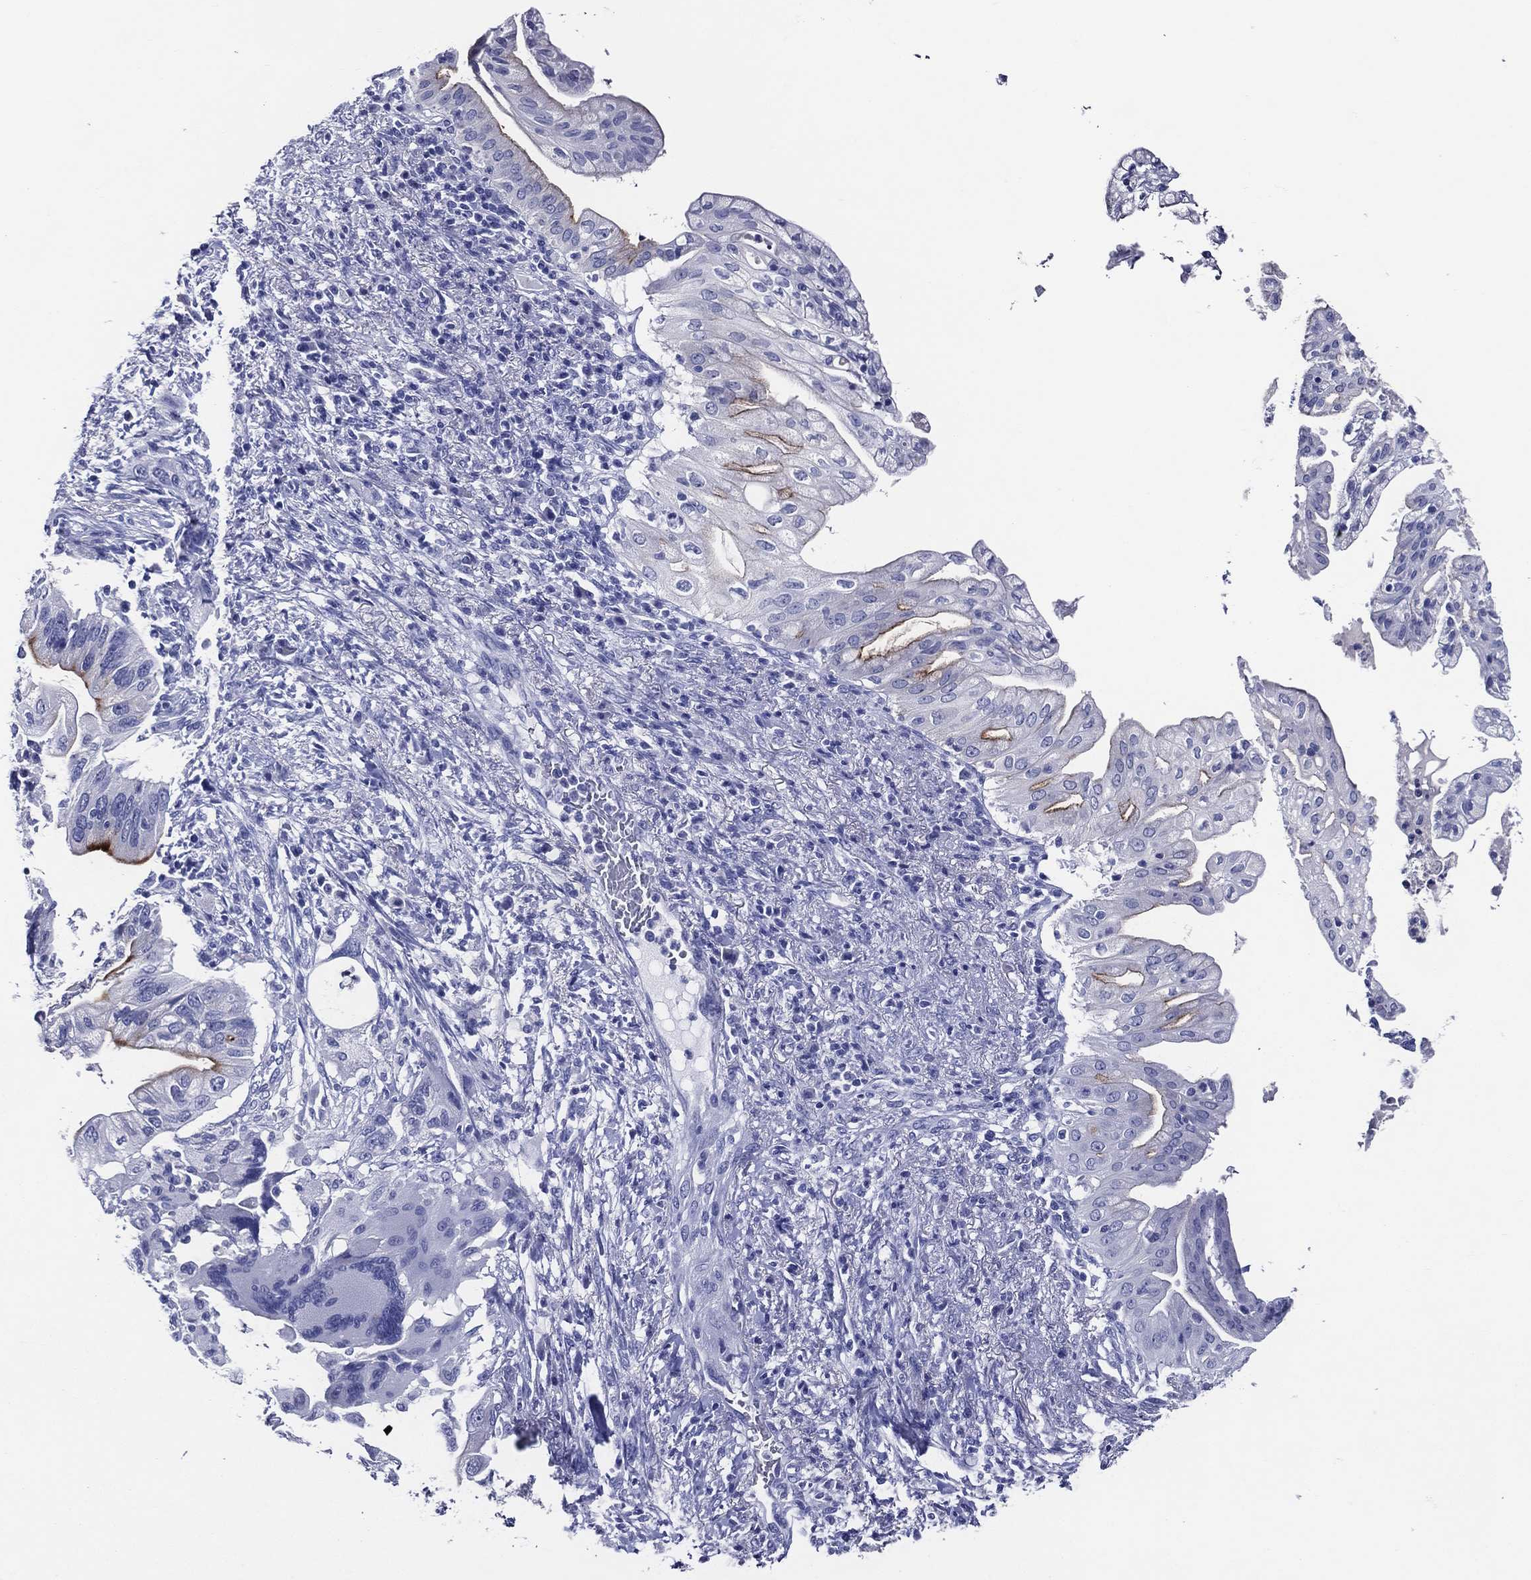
{"staining": {"intensity": "strong", "quantity": "<25%", "location": "cytoplasmic/membranous"}, "tissue": "pancreatic cancer", "cell_type": "Tumor cells", "image_type": "cancer", "snomed": [{"axis": "morphology", "description": "Adenocarcinoma, NOS"}, {"axis": "topography", "description": "Pancreas"}], "caption": "Protein positivity by IHC displays strong cytoplasmic/membranous positivity in approximately <25% of tumor cells in pancreatic cancer (adenocarcinoma).", "gene": "ACE2", "patient": {"sex": "female", "age": 72}}